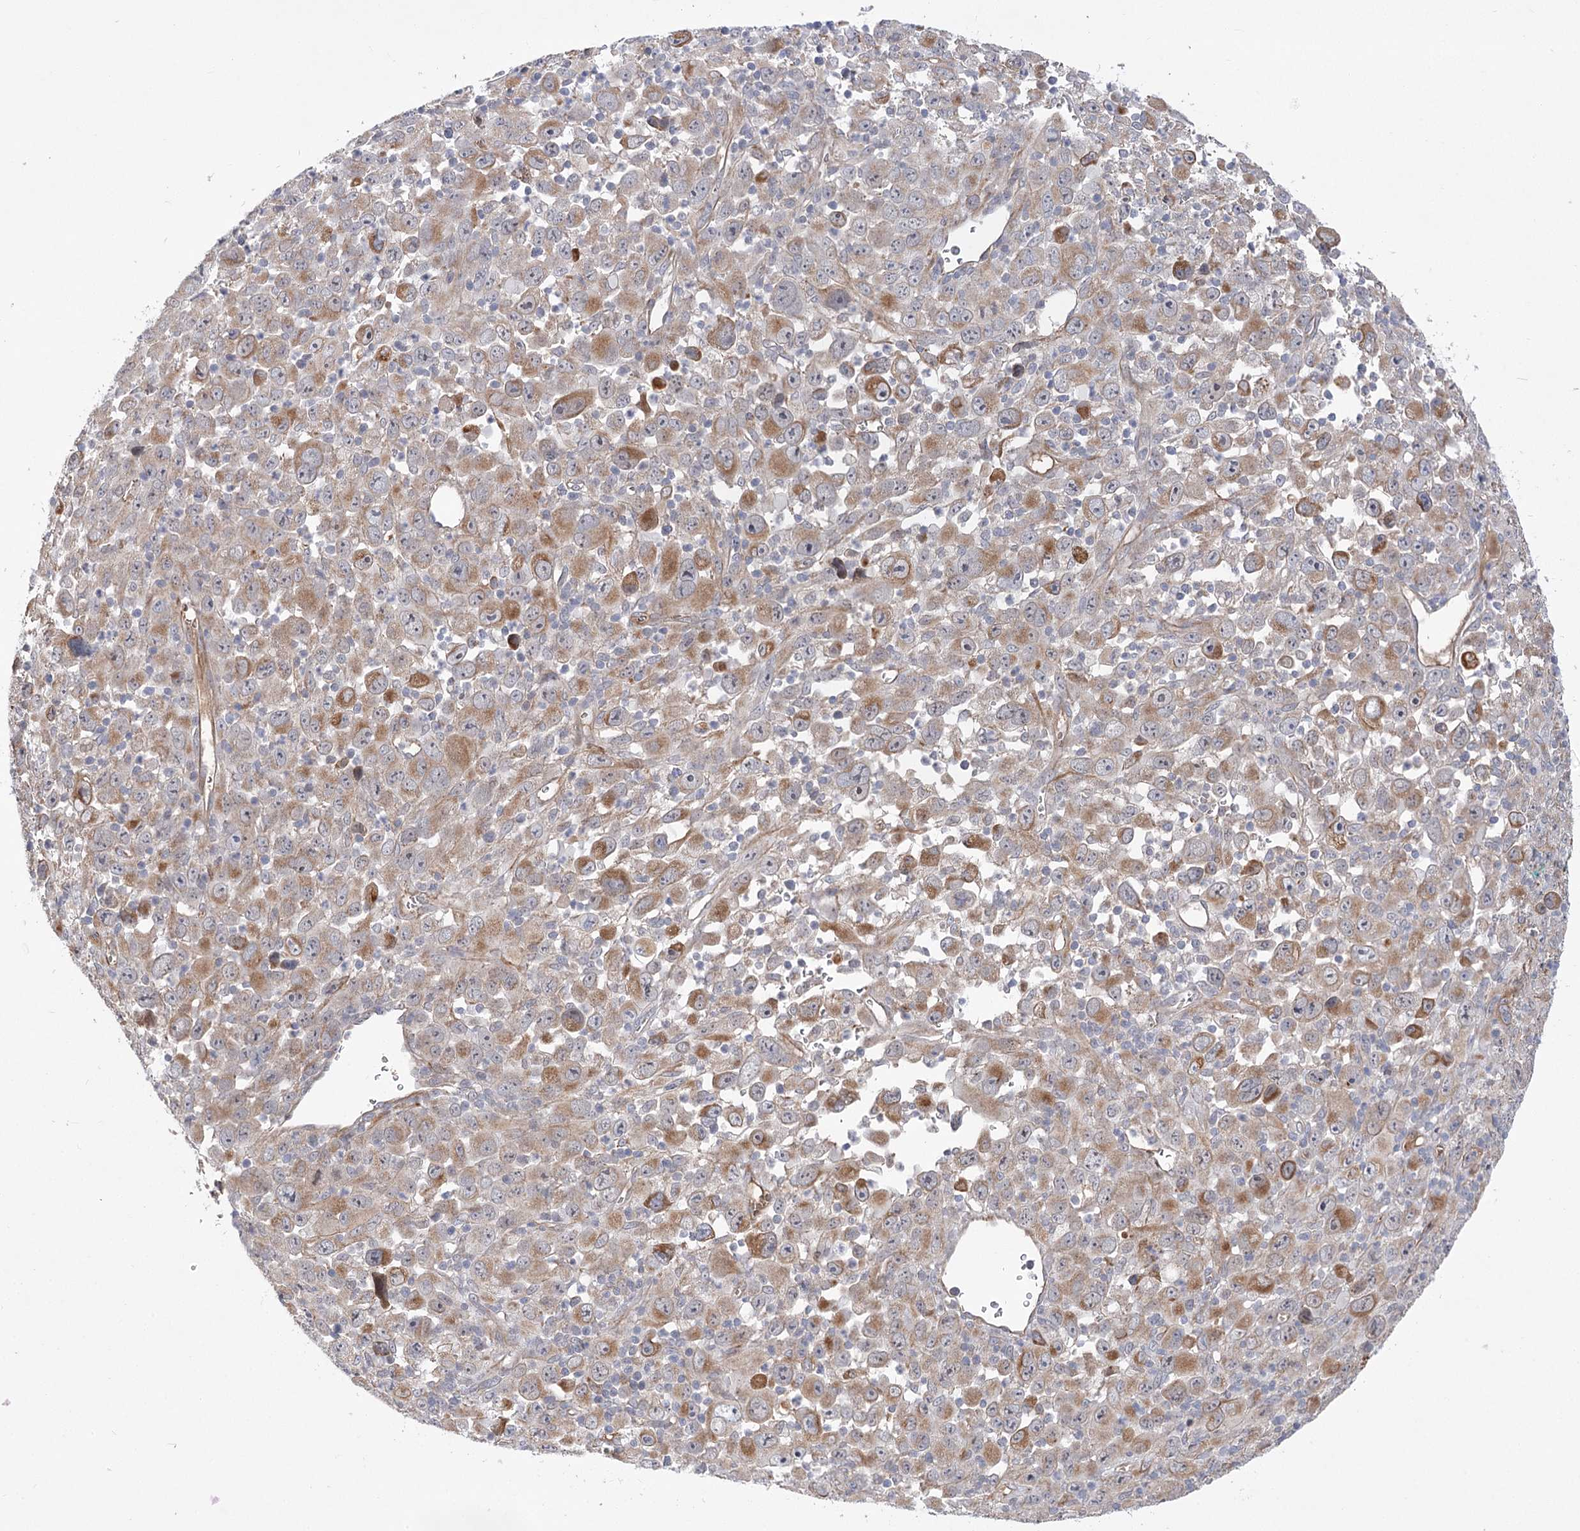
{"staining": {"intensity": "moderate", "quantity": "25%-75%", "location": "cytoplasmic/membranous"}, "tissue": "melanoma", "cell_type": "Tumor cells", "image_type": "cancer", "snomed": [{"axis": "morphology", "description": "Malignant melanoma, Metastatic site"}, {"axis": "topography", "description": "Skin"}], "caption": "DAB immunohistochemical staining of malignant melanoma (metastatic site) reveals moderate cytoplasmic/membranous protein staining in approximately 25%-75% of tumor cells.", "gene": "ECHDC3", "patient": {"sex": "female", "age": 56}}